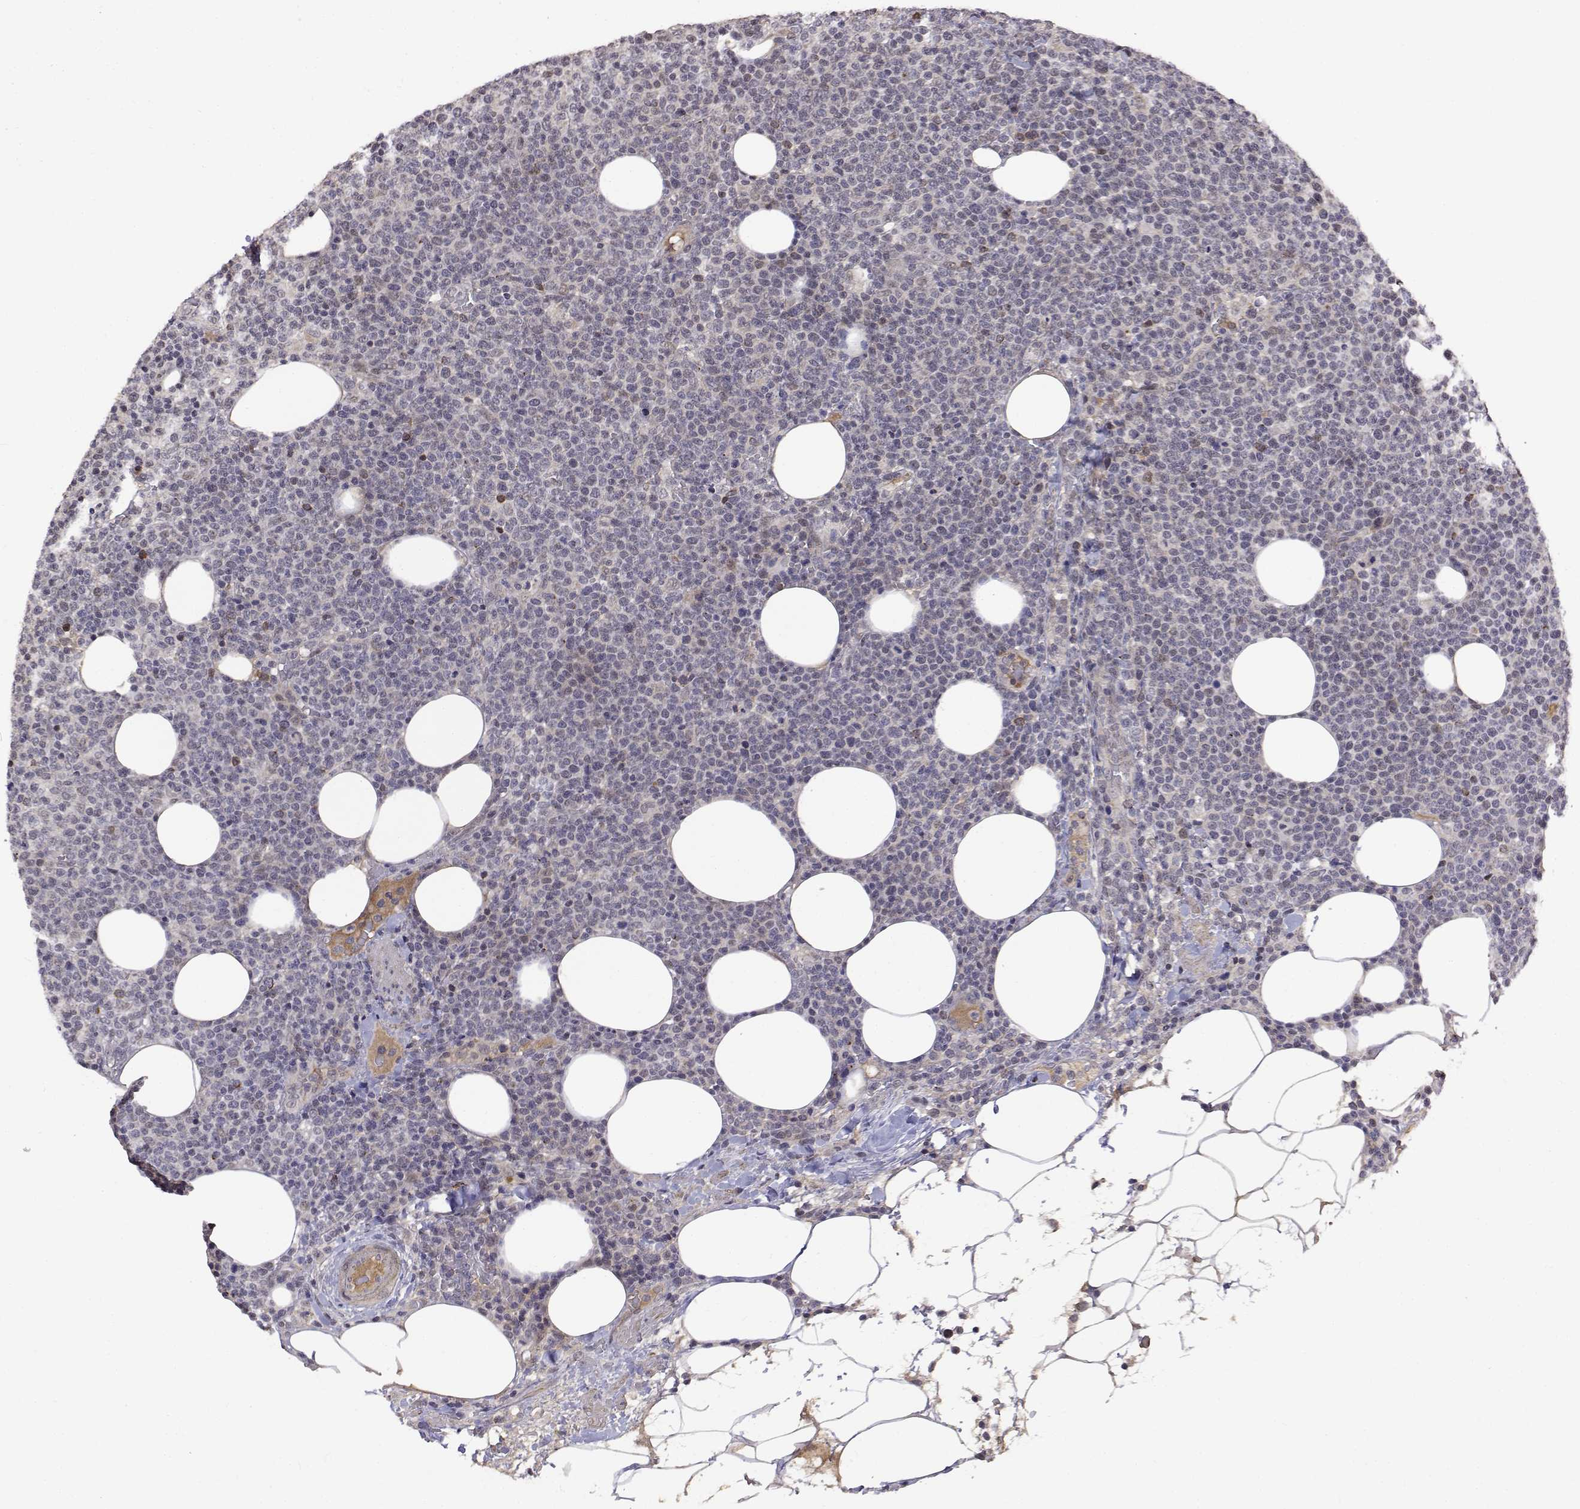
{"staining": {"intensity": "negative", "quantity": "none", "location": "none"}, "tissue": "lymphoma", "cell_type": "Tumor cells", "image_type": "cancer", "snomed": [{"axis": "morphology", "description": "Malignant lymphoma, non-Hodgkin's type, High grade"}, {"axis": "topography", "description": "Lymph node"}], "caption": "Image shows no protein staining in tumor cells of malignant lymphoma, non-Hodgkin's type (high-grade) tissue.", "gene": "ITGA7", "patient": {"sex": "male", "age": 61}}